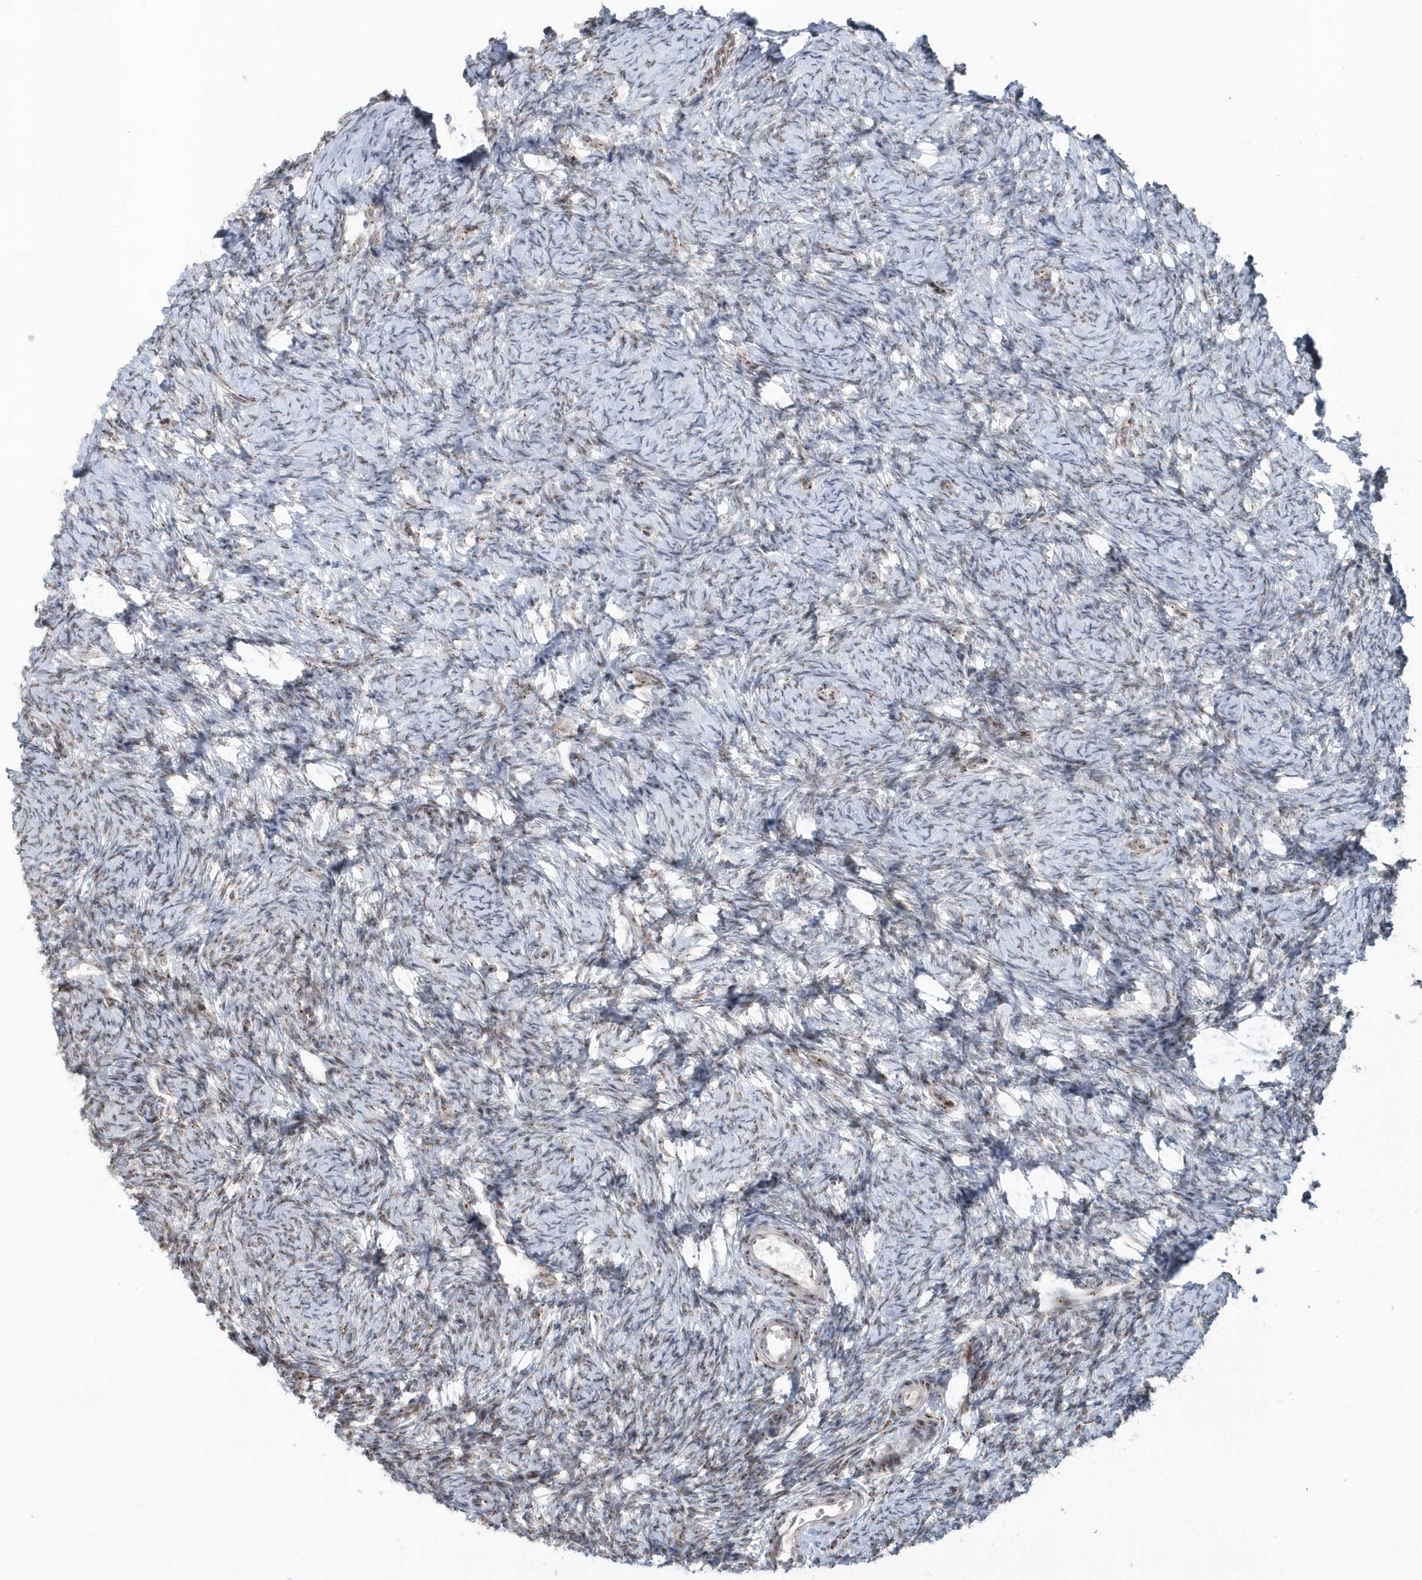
{"staining": {"intensity": "weak", "quantity": ">75%", "location": "cytoplasmic/membranous"}, "tissue": "ovary", "cell_type": "Follicle cells", "image_type": "normal", "snomed": [{"axis": "morphology", "description": "Normal tissue, NOS"}, {"axis": "morphology", "description": "Cyst, NOS"}, {"axis": "topography", "description": "Ovary"}], "caption": "A photomicrograph of ovary stained for a protein exhibits weak cytoplasmic/membranous brown staining in follicle cells. The staining was performed using DAB to visualize the protein expression in brown, while the nuclei were stained in blue with hematoxylin (Magnification: 20x).", "gene": "DHFR", "patient": {"sex": "female", "age": 33}}